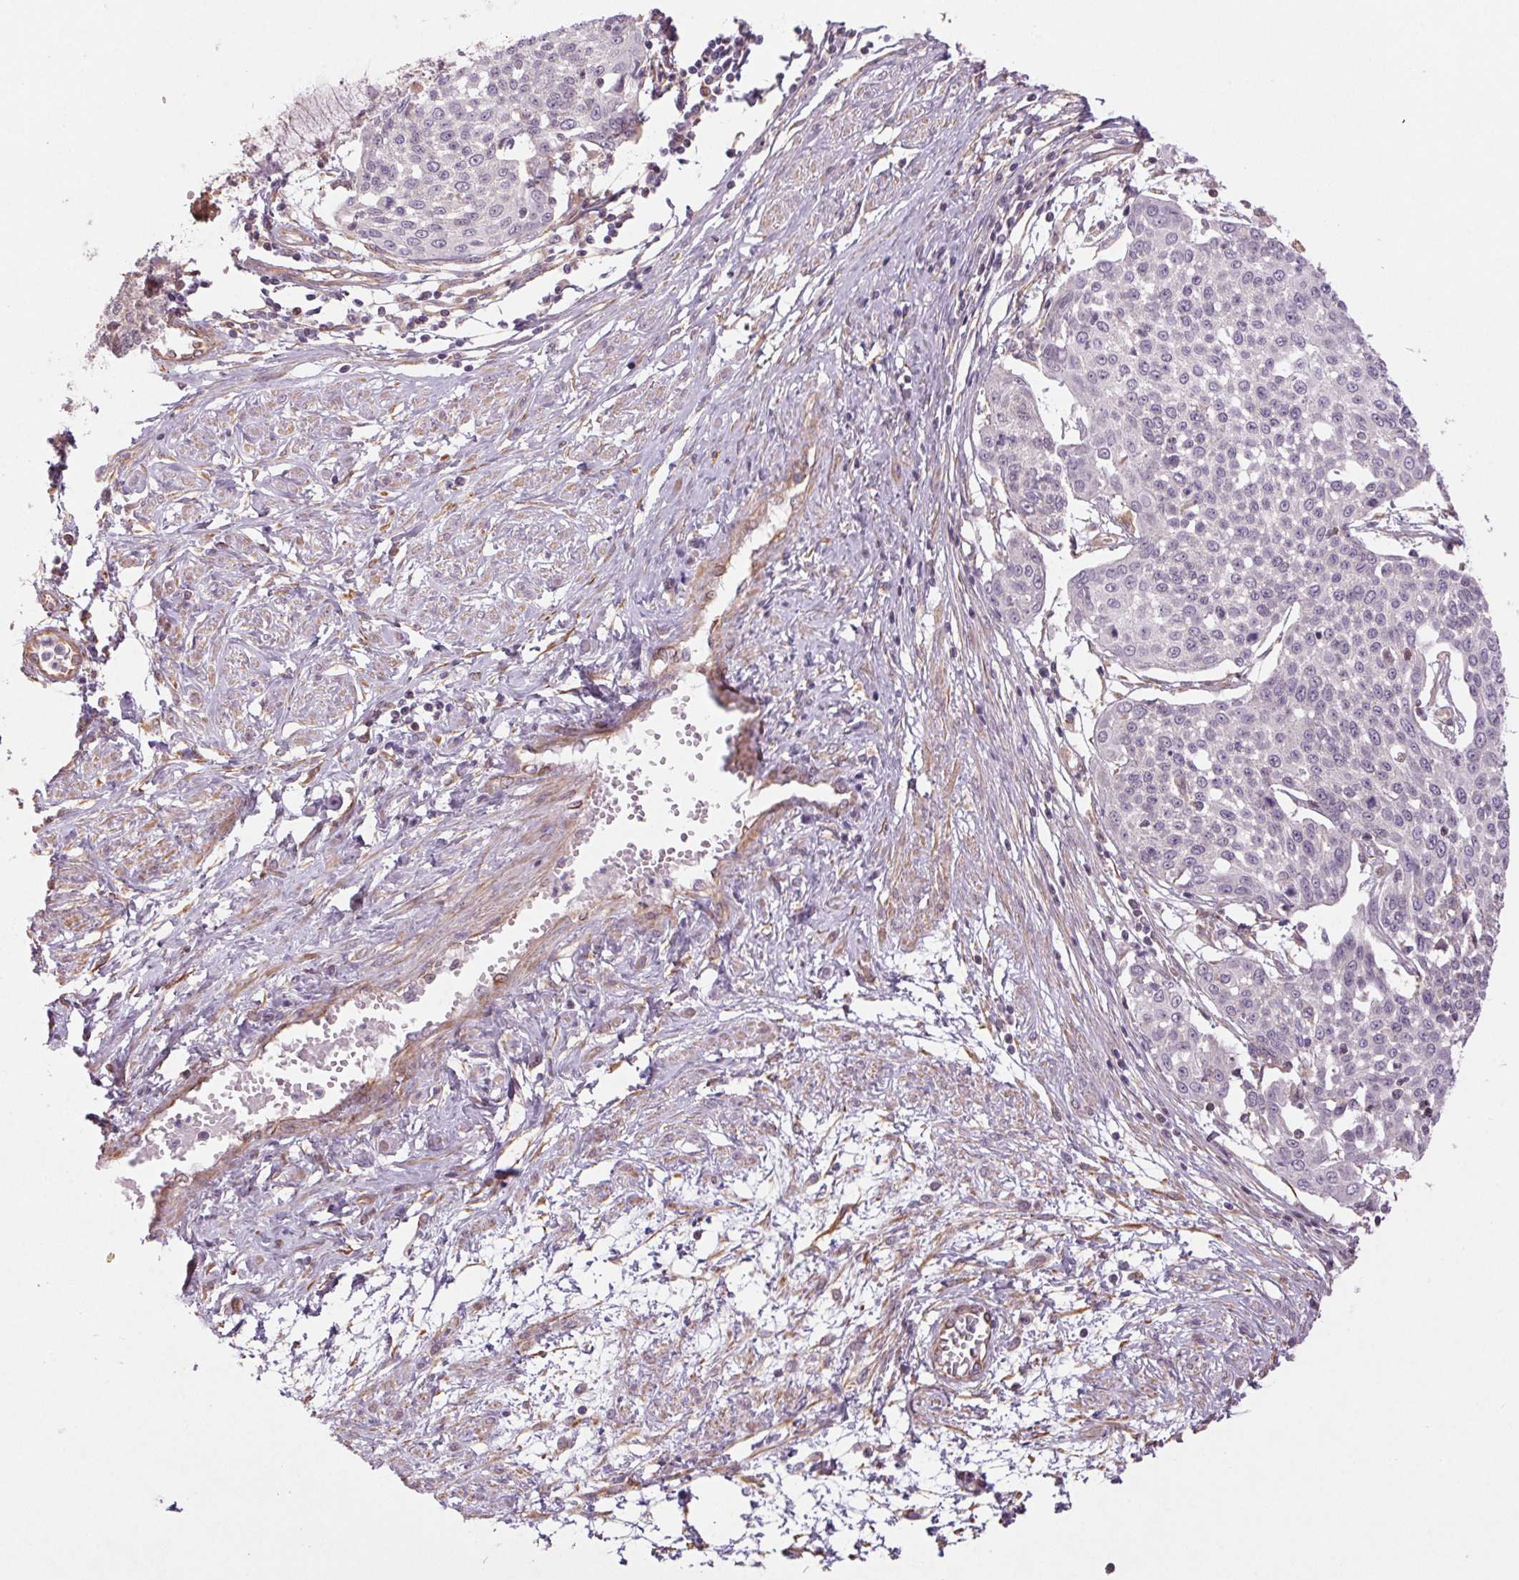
{"staining": {"intensity": "negative", "quantity": "none", "location": "none"}, "tissue": "cervical cancer", "cell_type": "Tumor cells", "image_type": "cancer", "snomed": [{"axis": "morphology", "description": "Squamous cell carcinoma, NOS"}, {"axis": "topography", "description": "Cervix"}], "caption": "Cervical cancer stained for a protein using immunohistochemistry (IHC) reveals no staining tumor cells.", "gene": "CCSER1", "patient": {"sex": "female", "age": 34}}